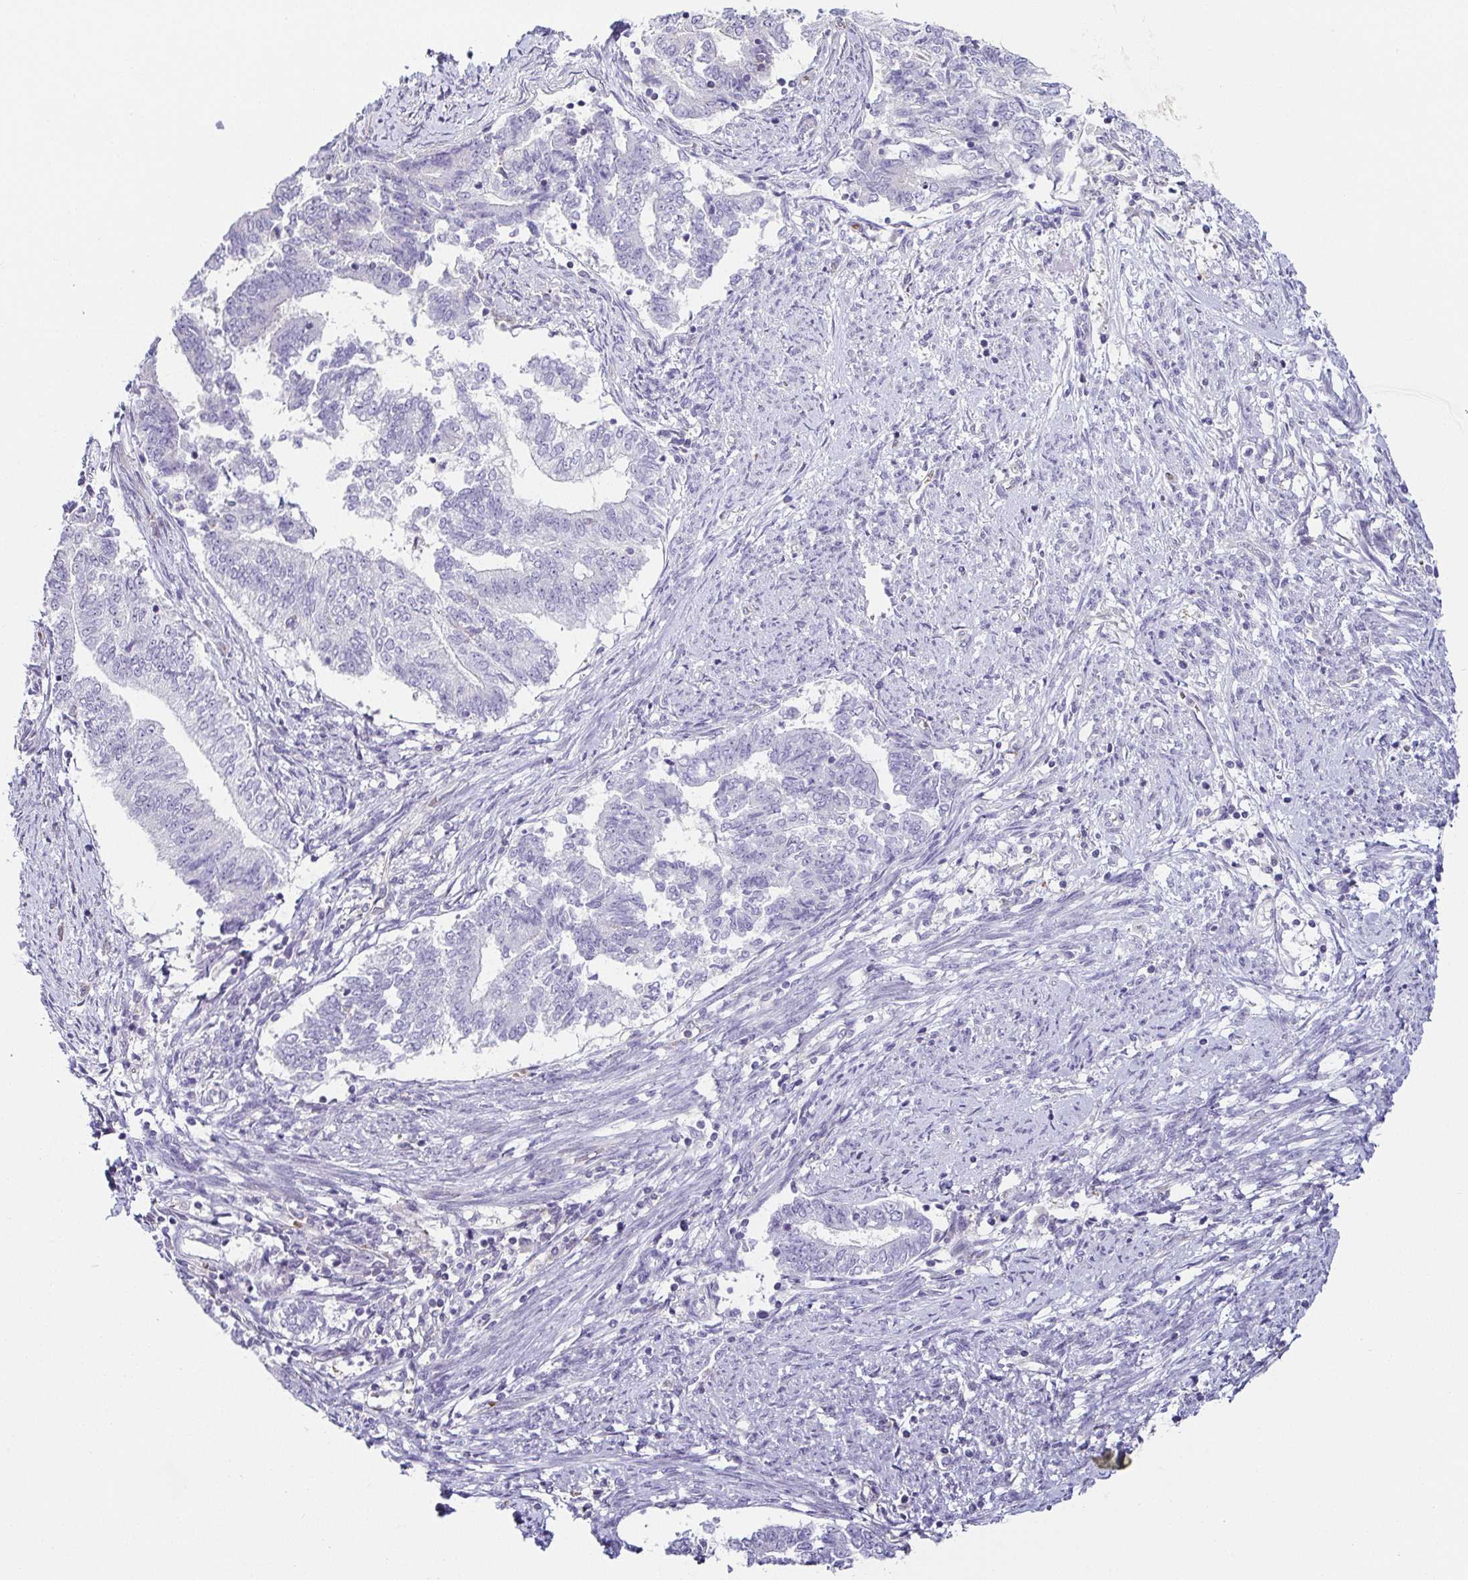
{"staining": {"intensity": "negative", "quantity": "none", "location": "none"}, "tissue": "endometrial cancer", "cell_type": "Tumor cells", "image_type": "cancer", "snomed": [{"axis": "morphology", "description": "Adenocarcinoma, NOS"}, {"axis": "topography", "description": "Endometrium"}], "caption": "Tumor cells show no significant protein staining in endometrial adenocarcinoma.", "gene": "FAM162B", "patient": {"sex": "female", "age": 65}}